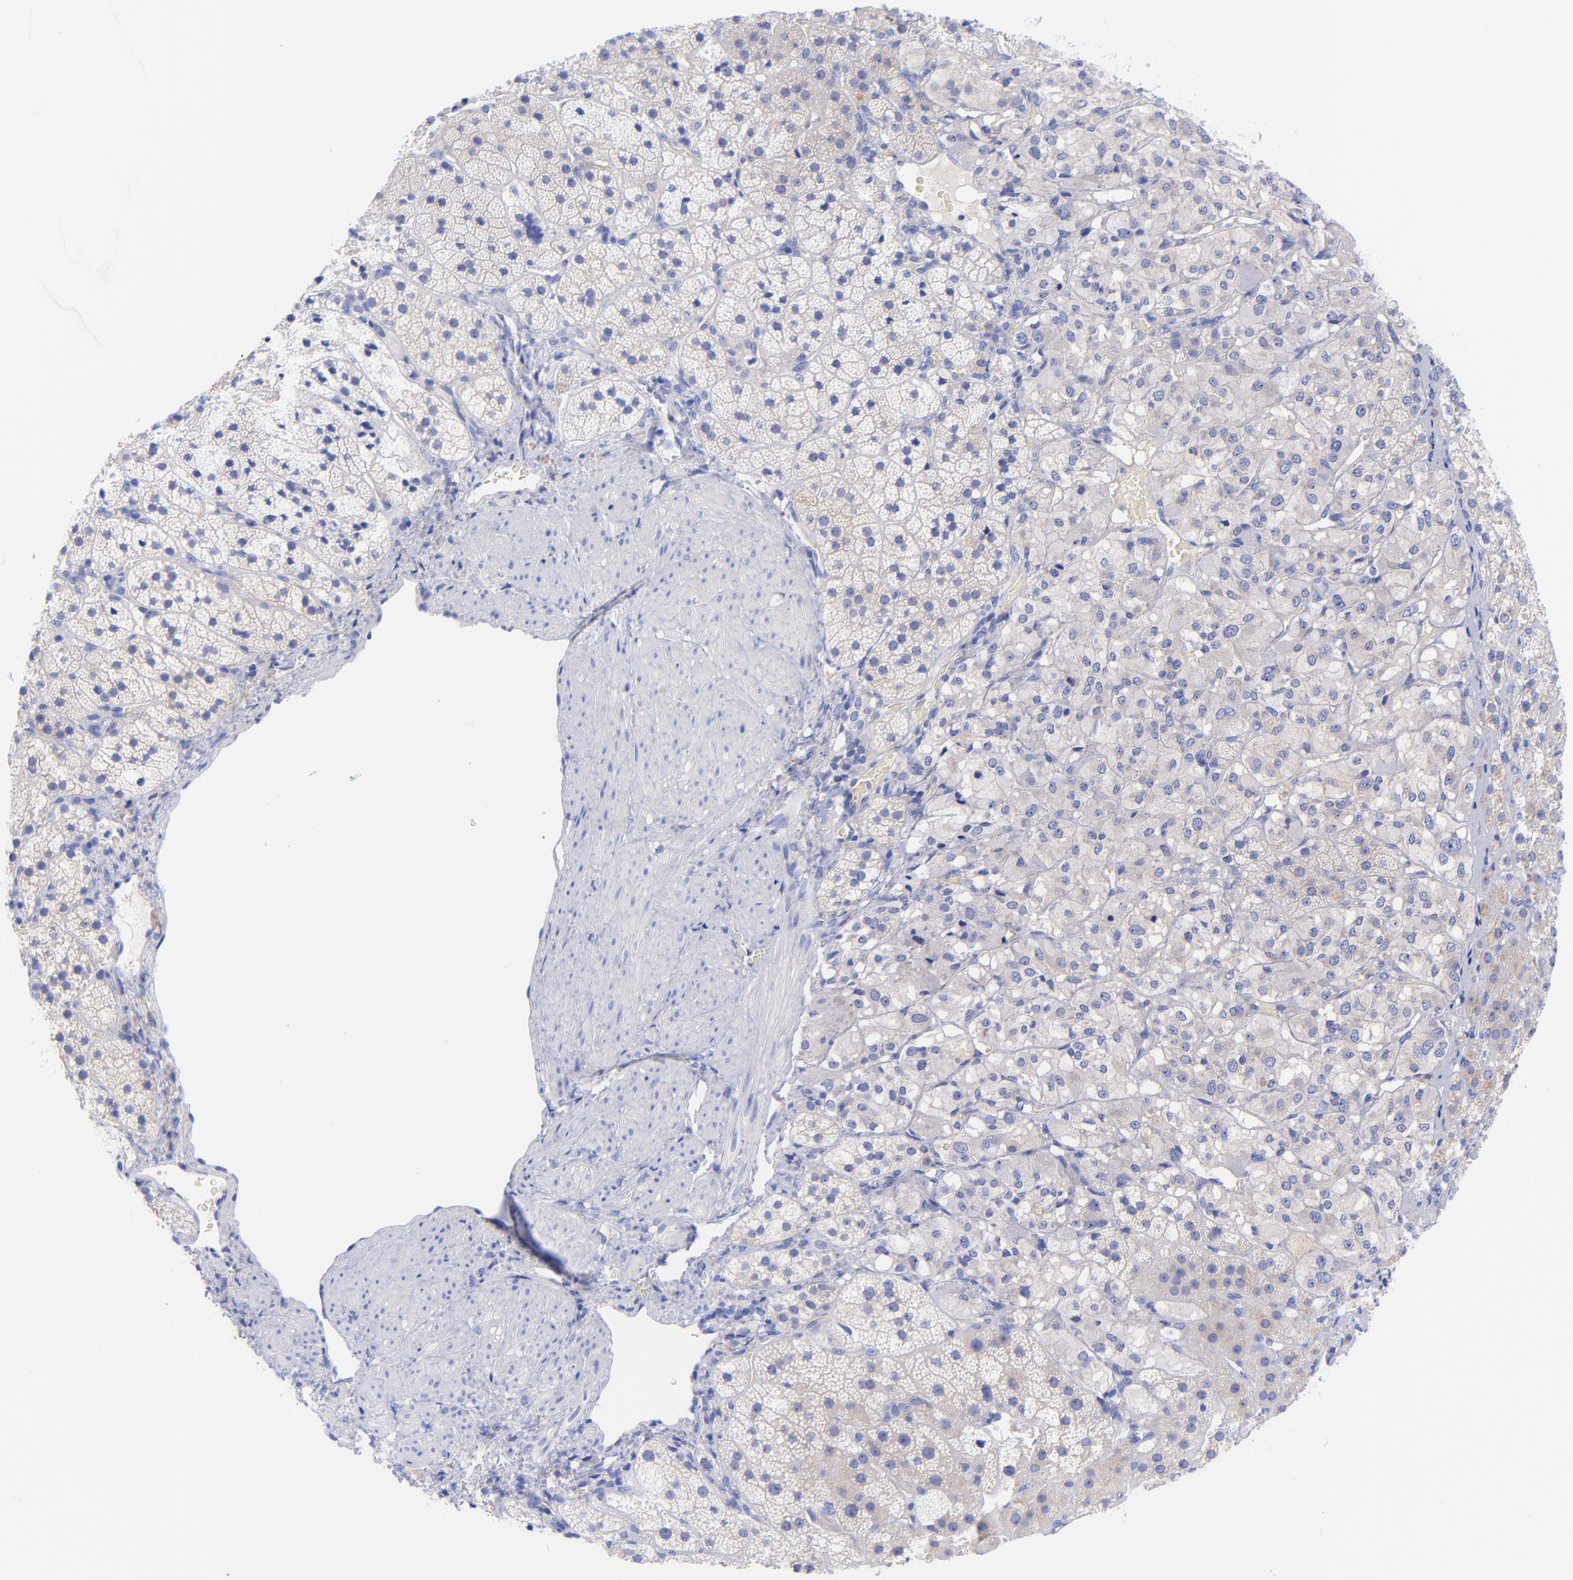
{"staining": {"intensity": "negative", "quantity": "none", "location": "none"}, "tissue": "adrenal gland", "cell_type": "Glandular cells", "image_type": "normal", "snomed": [{"axis": "morphology", "description": "Normal tissue, NOS"}, {"axis": "topography", "description": "Adrenal gland"}], "caption": "There is no significant staining in glandular cells of adrenal gland. (Immunohistochemistry, brightfield microscopy, high magnification).", "gene": "GPHN", "patient": {"sex": "female", "age": 44}}